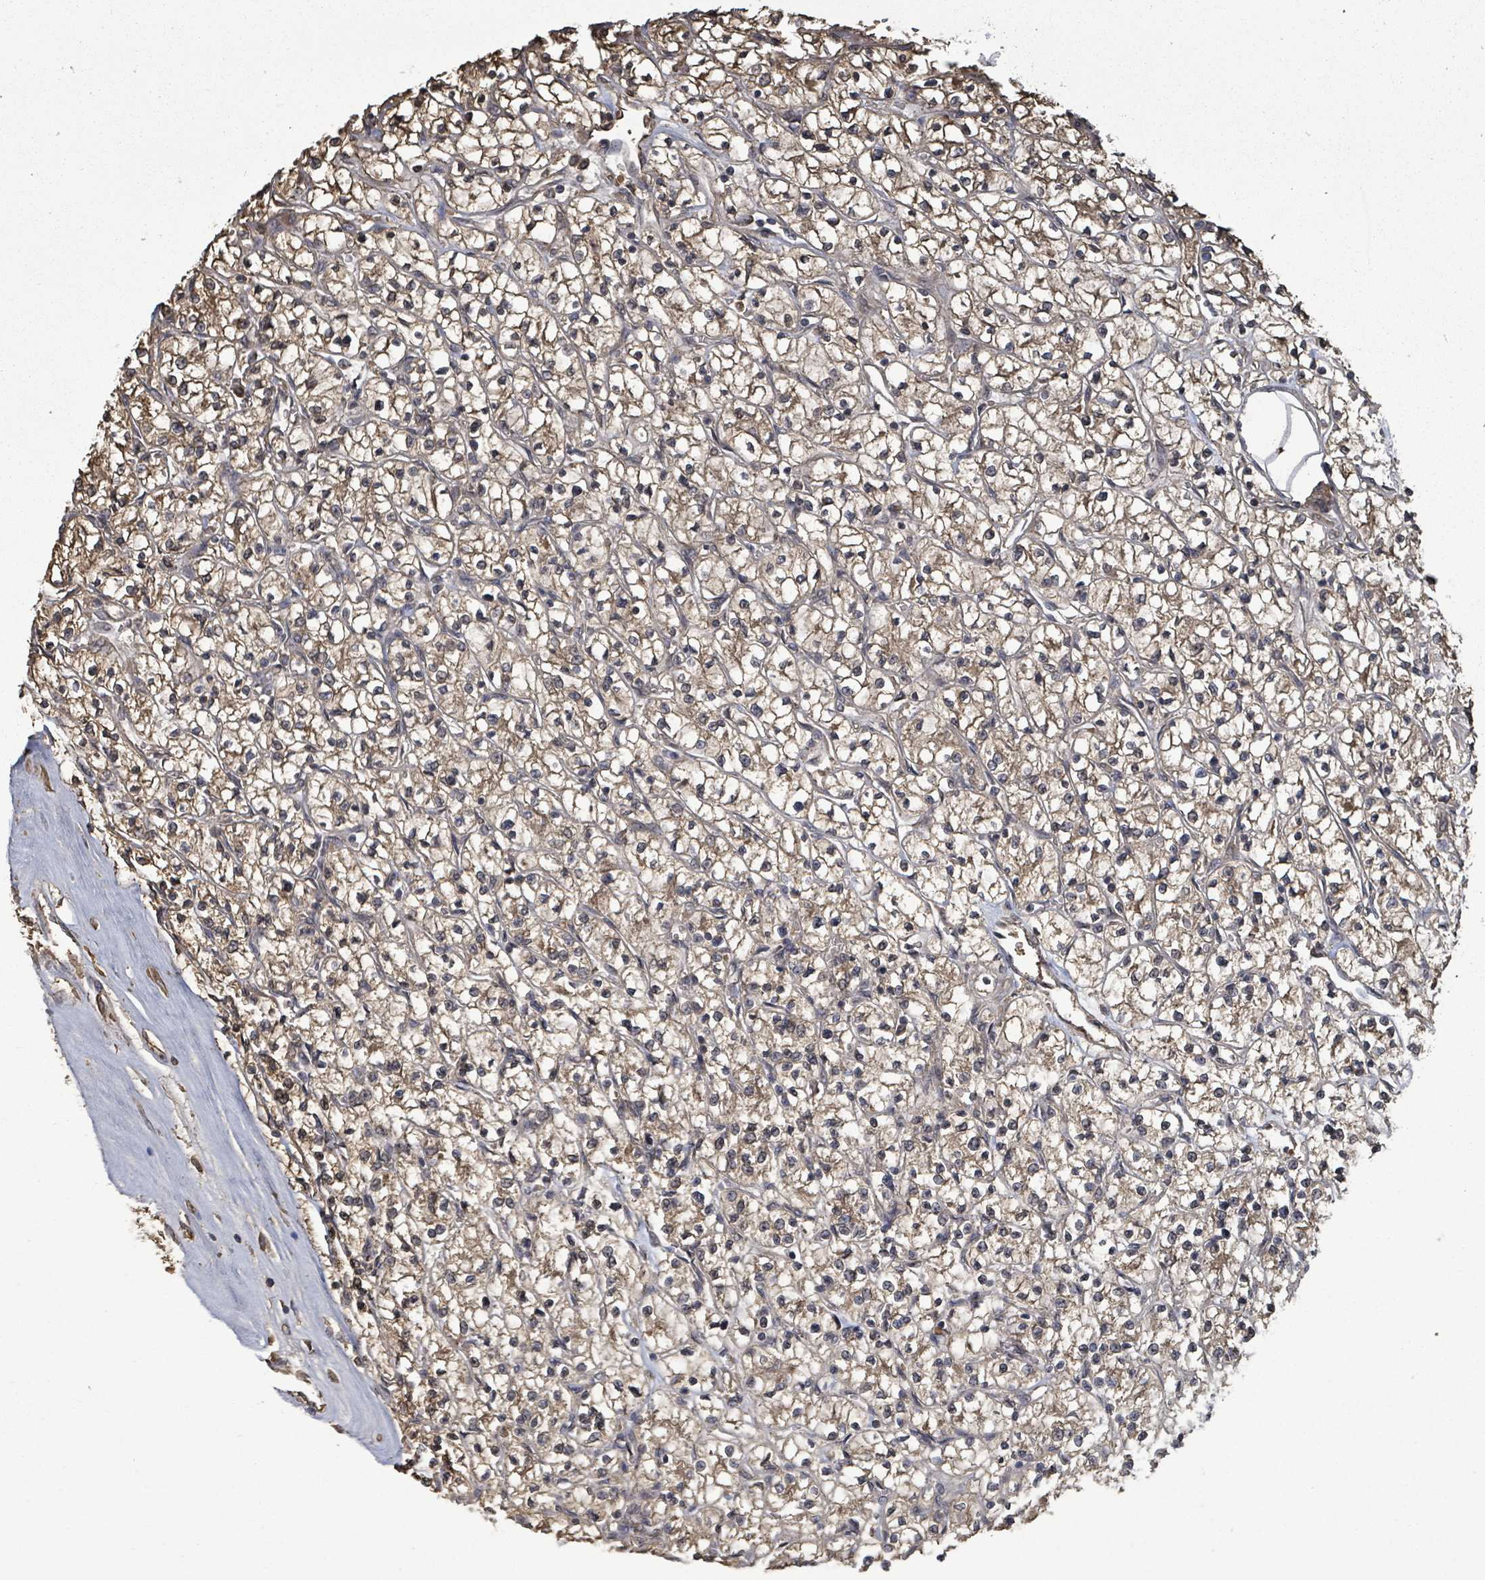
{"staining": {"intensity": "moderate", "quantity": "25%-75%", "location": "cytoplasmic/membranous"}, "tissue": "renal cancer", "cell_type": "Tumor cells", "image_type": "cancer", "snomed": [{"axis": "morphology", "description": "Adenocarcinoma, NOS"}, {"axis": "topography", "description": "Kidney"}], "caption": "Brown immunohistochemical staining in renal cancer (adenocarcinoma) reveals moderate cytoplasmic/membranous expression in about 25%-75% of tumor cells. (IHC, brightfield microscopy, high magnification).", "gene": "MAP3K6", "patient": {"sex": "female", "age": 64}}